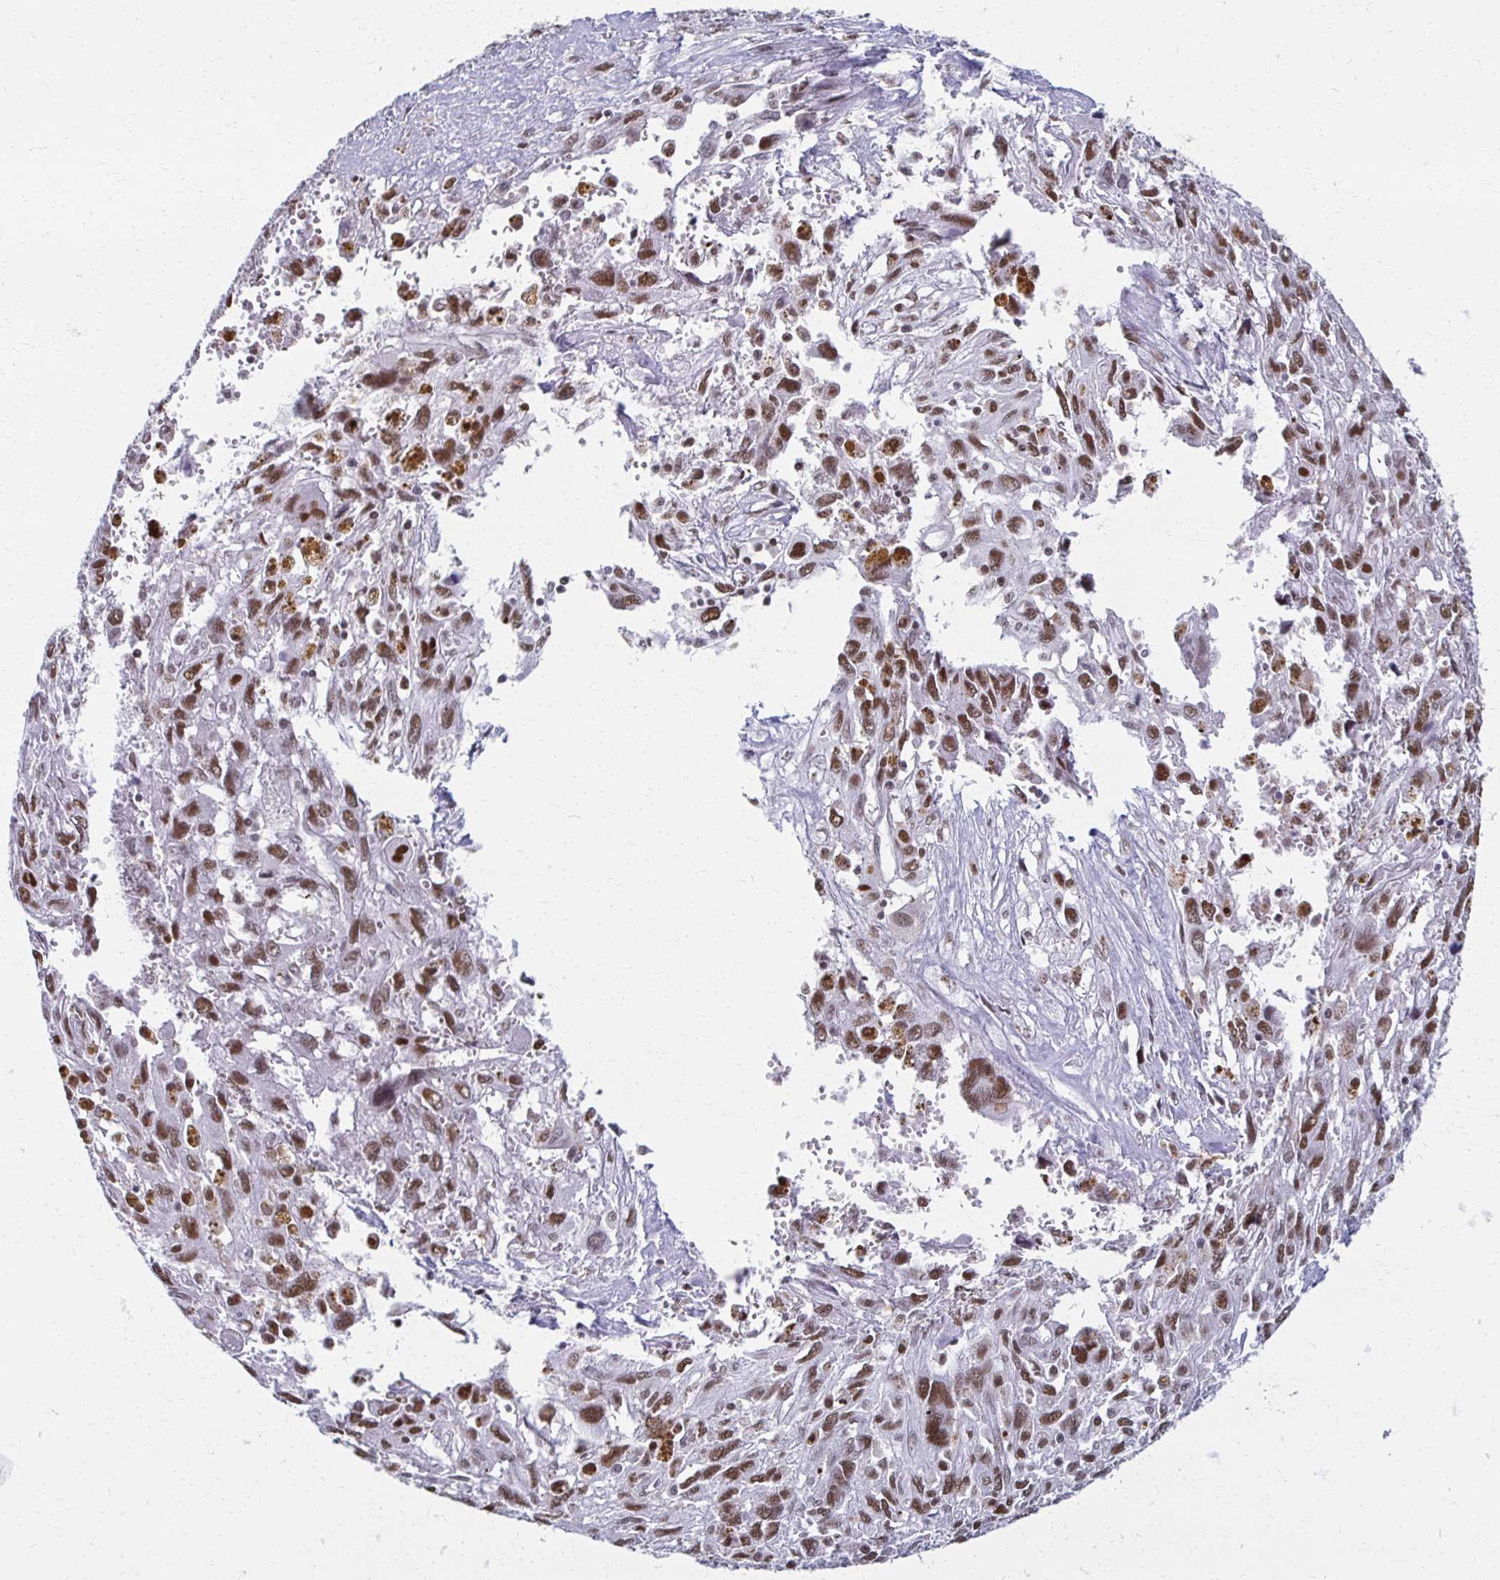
{"staining": {"intensity": "moderate", "quantity": ">75%", "location": "nuclear"}, "tissue": "pancreatic cancer", "cell_type": "Tumor cells", "image_type": "cancer", "snomed": [{"axis": "morphology", "description": "Adenocarcinoma, NOS"}, {"axis": "topography", "description": "Pancreas"}], "caption": "Adenocarcinoma (pancreatic) stained for a protein (brown) reveals moderate nuclear positive staining in about >75% of tumor cells.", "gene": "IRF7", "patient": {"sex": "female", "age": 47}}